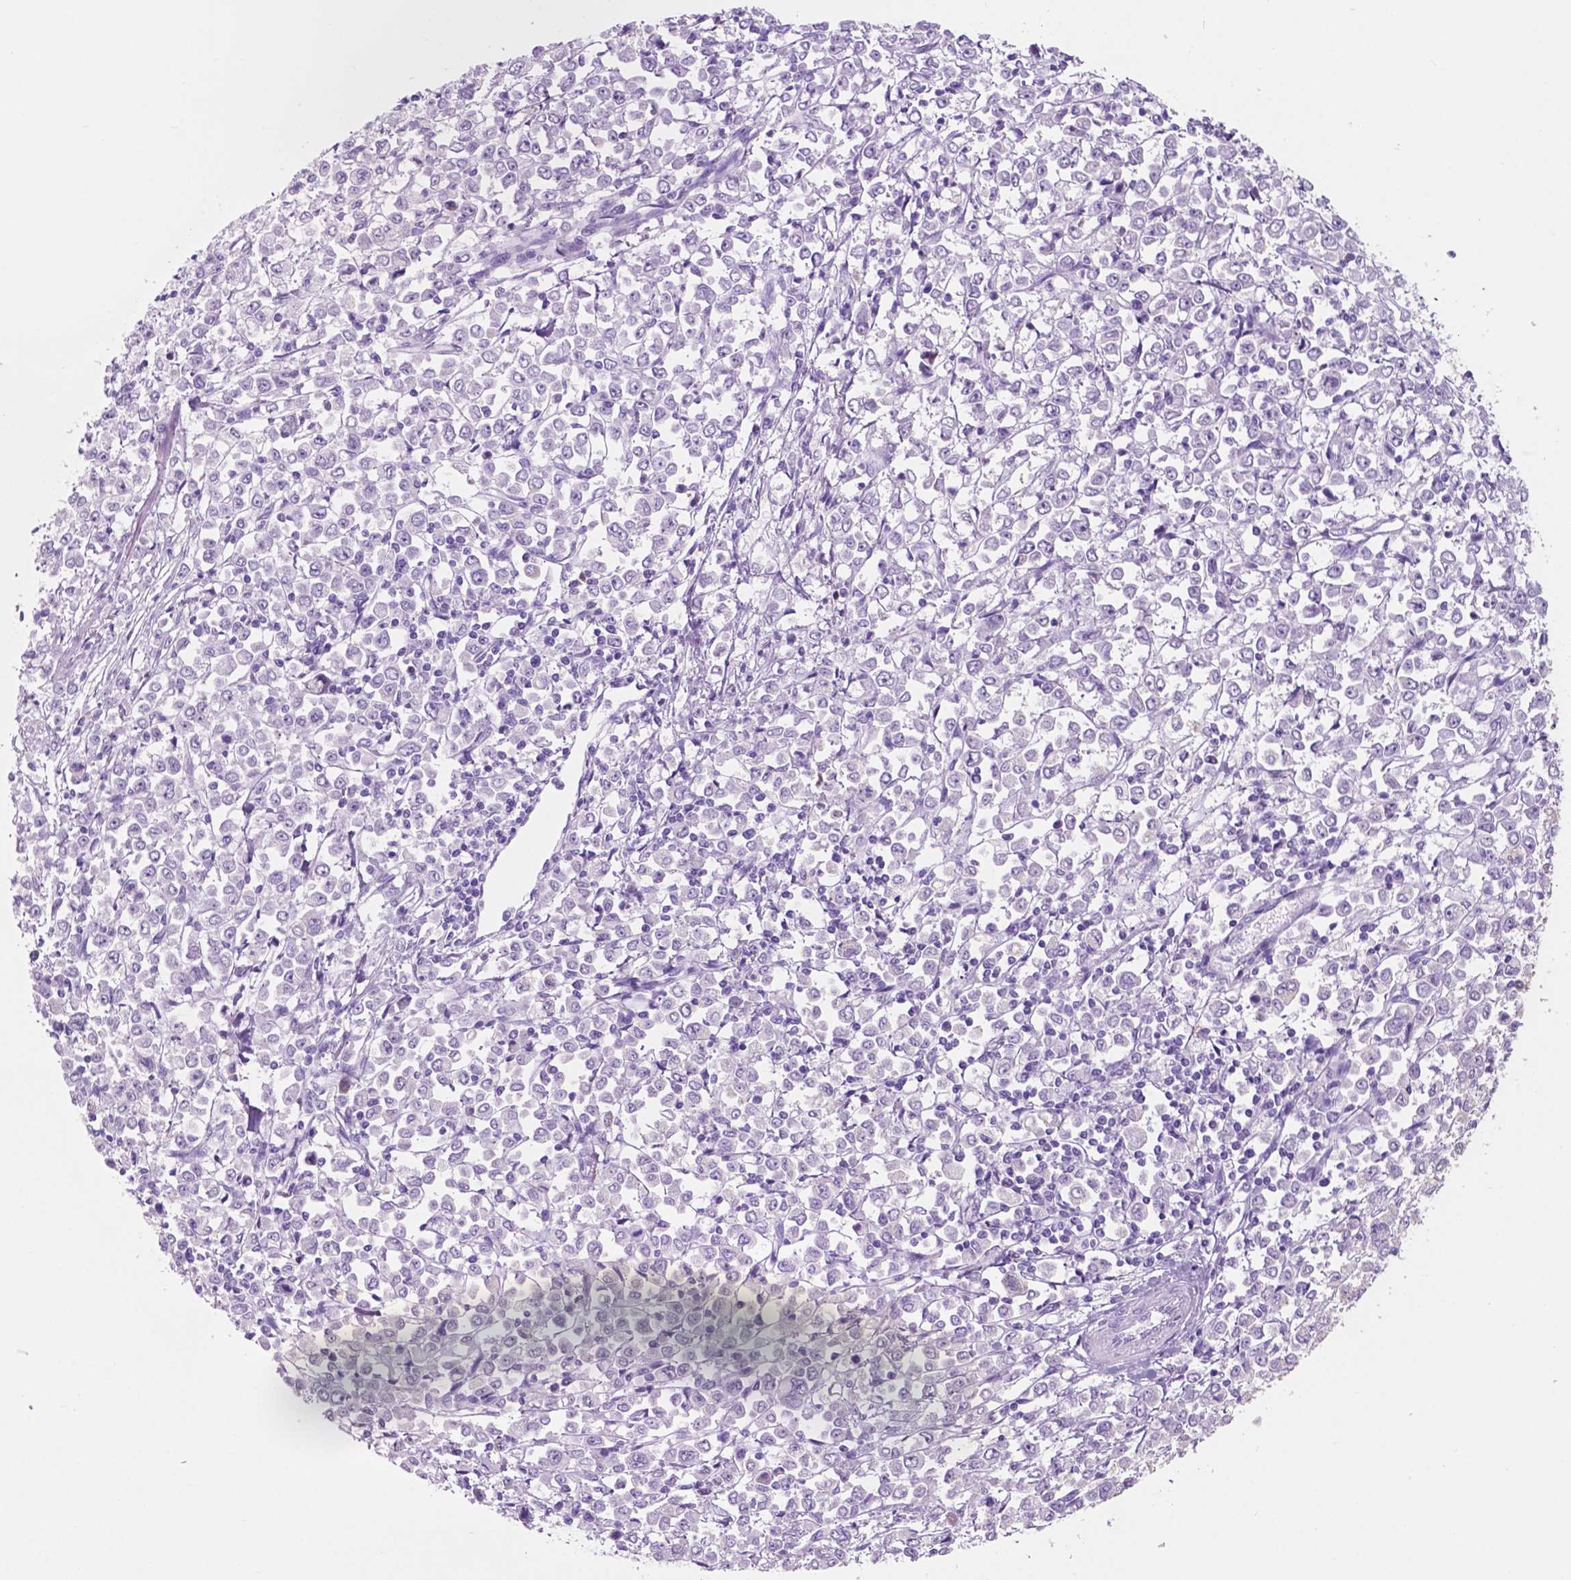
{"staining": {"intensity": "negative", "quantity": "none", "location": "none"}, "tissue": "stomach cancer", "cell_type": "Tumor cells", "image_type": "cancer", "snomed": [{"axis": "morphology", "description": "Adenocarcinoma, NOS"}, {"axis": "topography", "description": "Stomach, upper"}], "caption": "The micrograph displays no staining of tumor cells in stomach adenocarcinoma.", "gene": "CUZD1", "patient": {"sex": "male", "age": 70}}